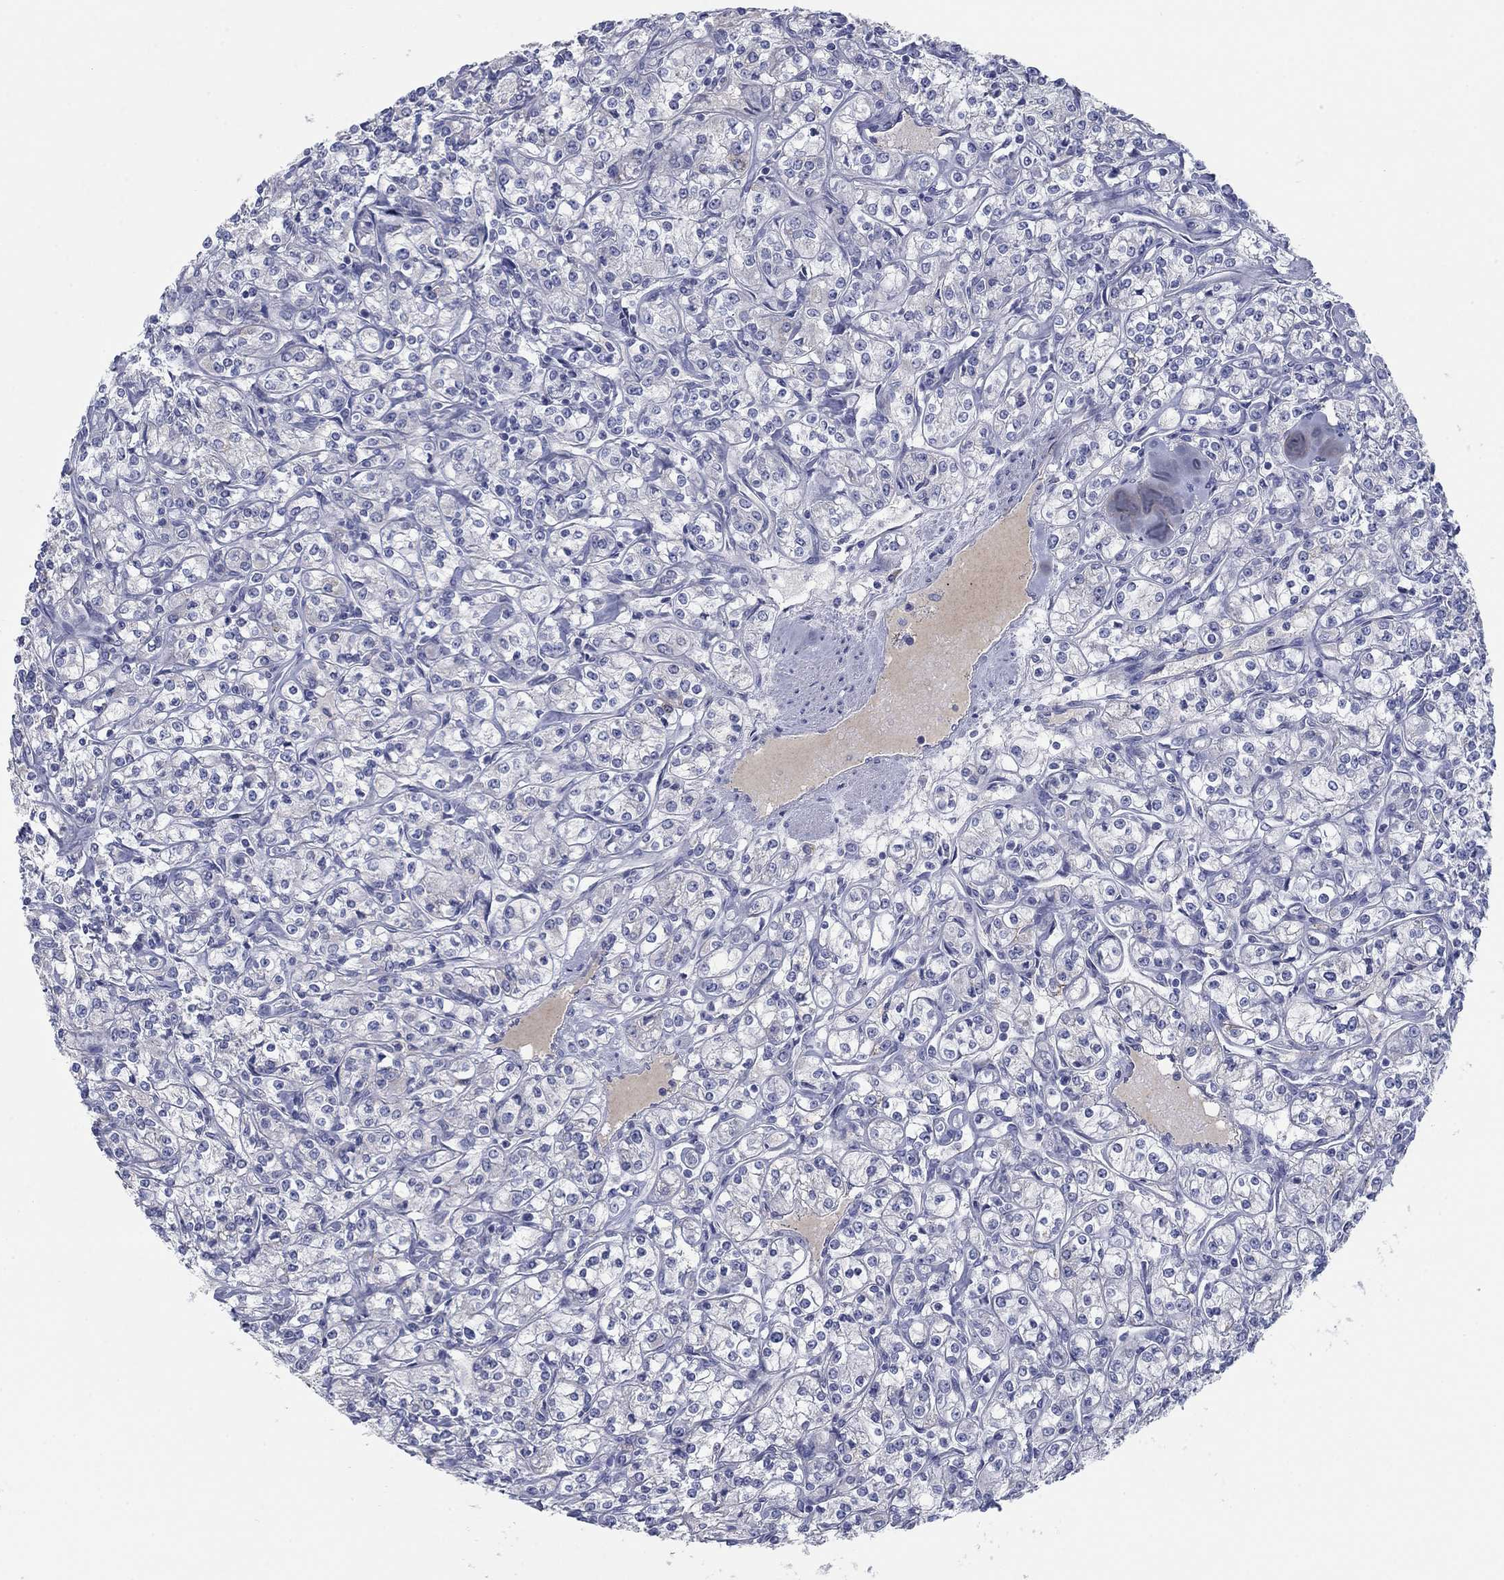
{"staining": {"intensity": "negative", "quantity": "none", "location": "none"}, "tissue": "renal cancer", "cell_type": "Tumor cells", "image_type": "cancer", "snomed": [{"axis": "morphology", "description": "Adenocarcinoma, NOS"}, {"axis": "topography", "description": "Kidney"}], "caption": "Tumor cells show no significant expression in renal cancer (adenocarcinoma). Brightfield microscopy of immunohistochemistry stained with DAB (brown) and hematoxylin (blue), captured at high magnification.", "gene": "APOC3", "patient": {"sex": "male", "age": 77}}